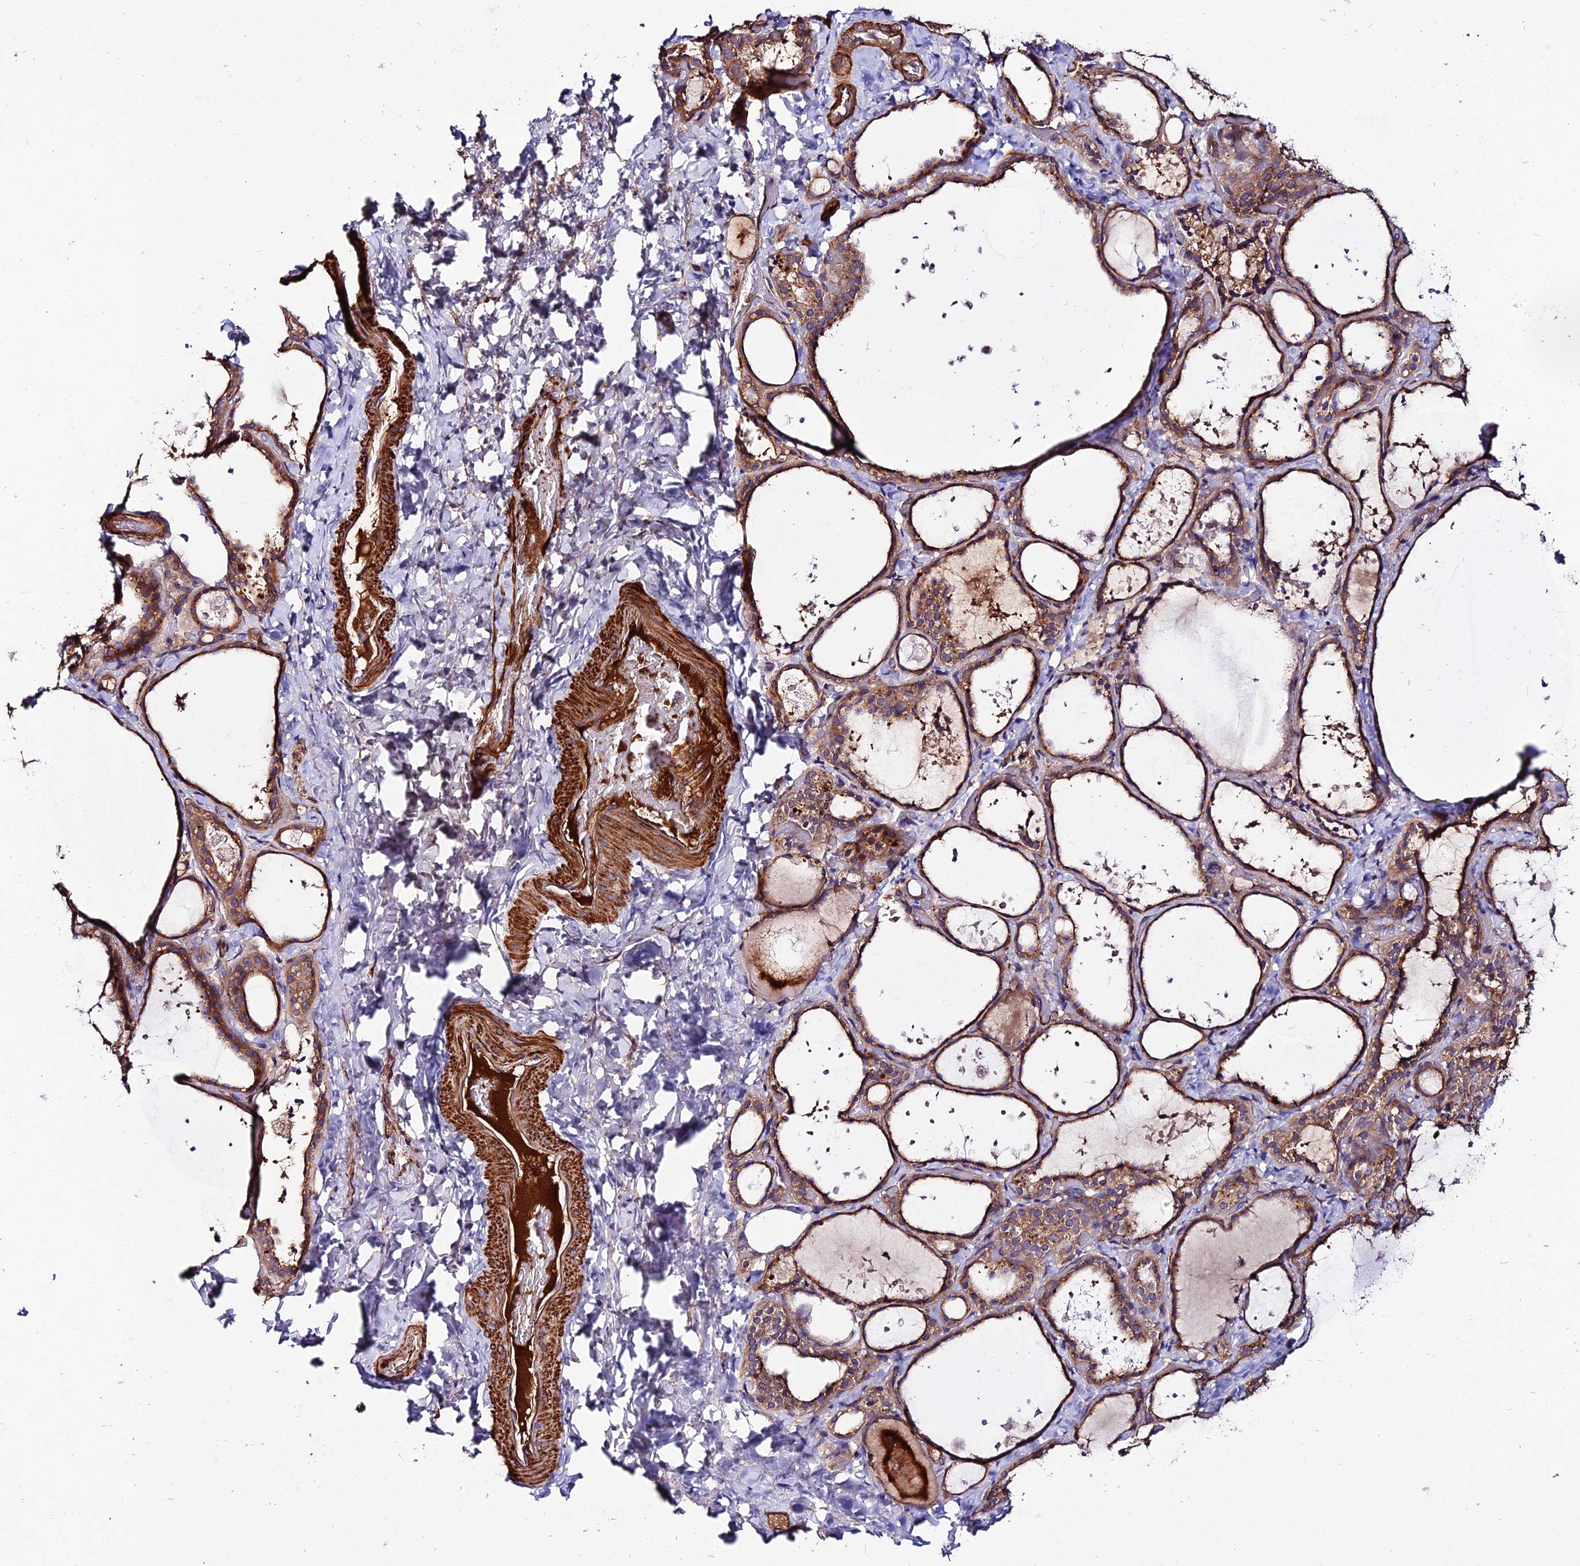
{"staining": {"intensity": "moderate", "quantity": ">75%", "location": "cytoplasmic/membranous"}, "tissue": "thyroid gland", "cell_type": "Glandular cells", "image_type": "normal", "snomed": [{"axis": "morphology", "description": "Normal tissue, NOS"}, {"axis": "topography", "description": "Thyroid gland"}], "caption": "IHC (DAB) staining of benign thyroid gland demonstrates moderate cytoplasmic/membranous protein staining in approximately >75% of glandular cells. The staining was performed using DAB (3,3'-diaminobenzidine), with brown indicating positive protein expression. Nuclei are stained blue with hematoxylin.", "gene": "PYM1", "patient": {"sex": "female", "age": 44}}